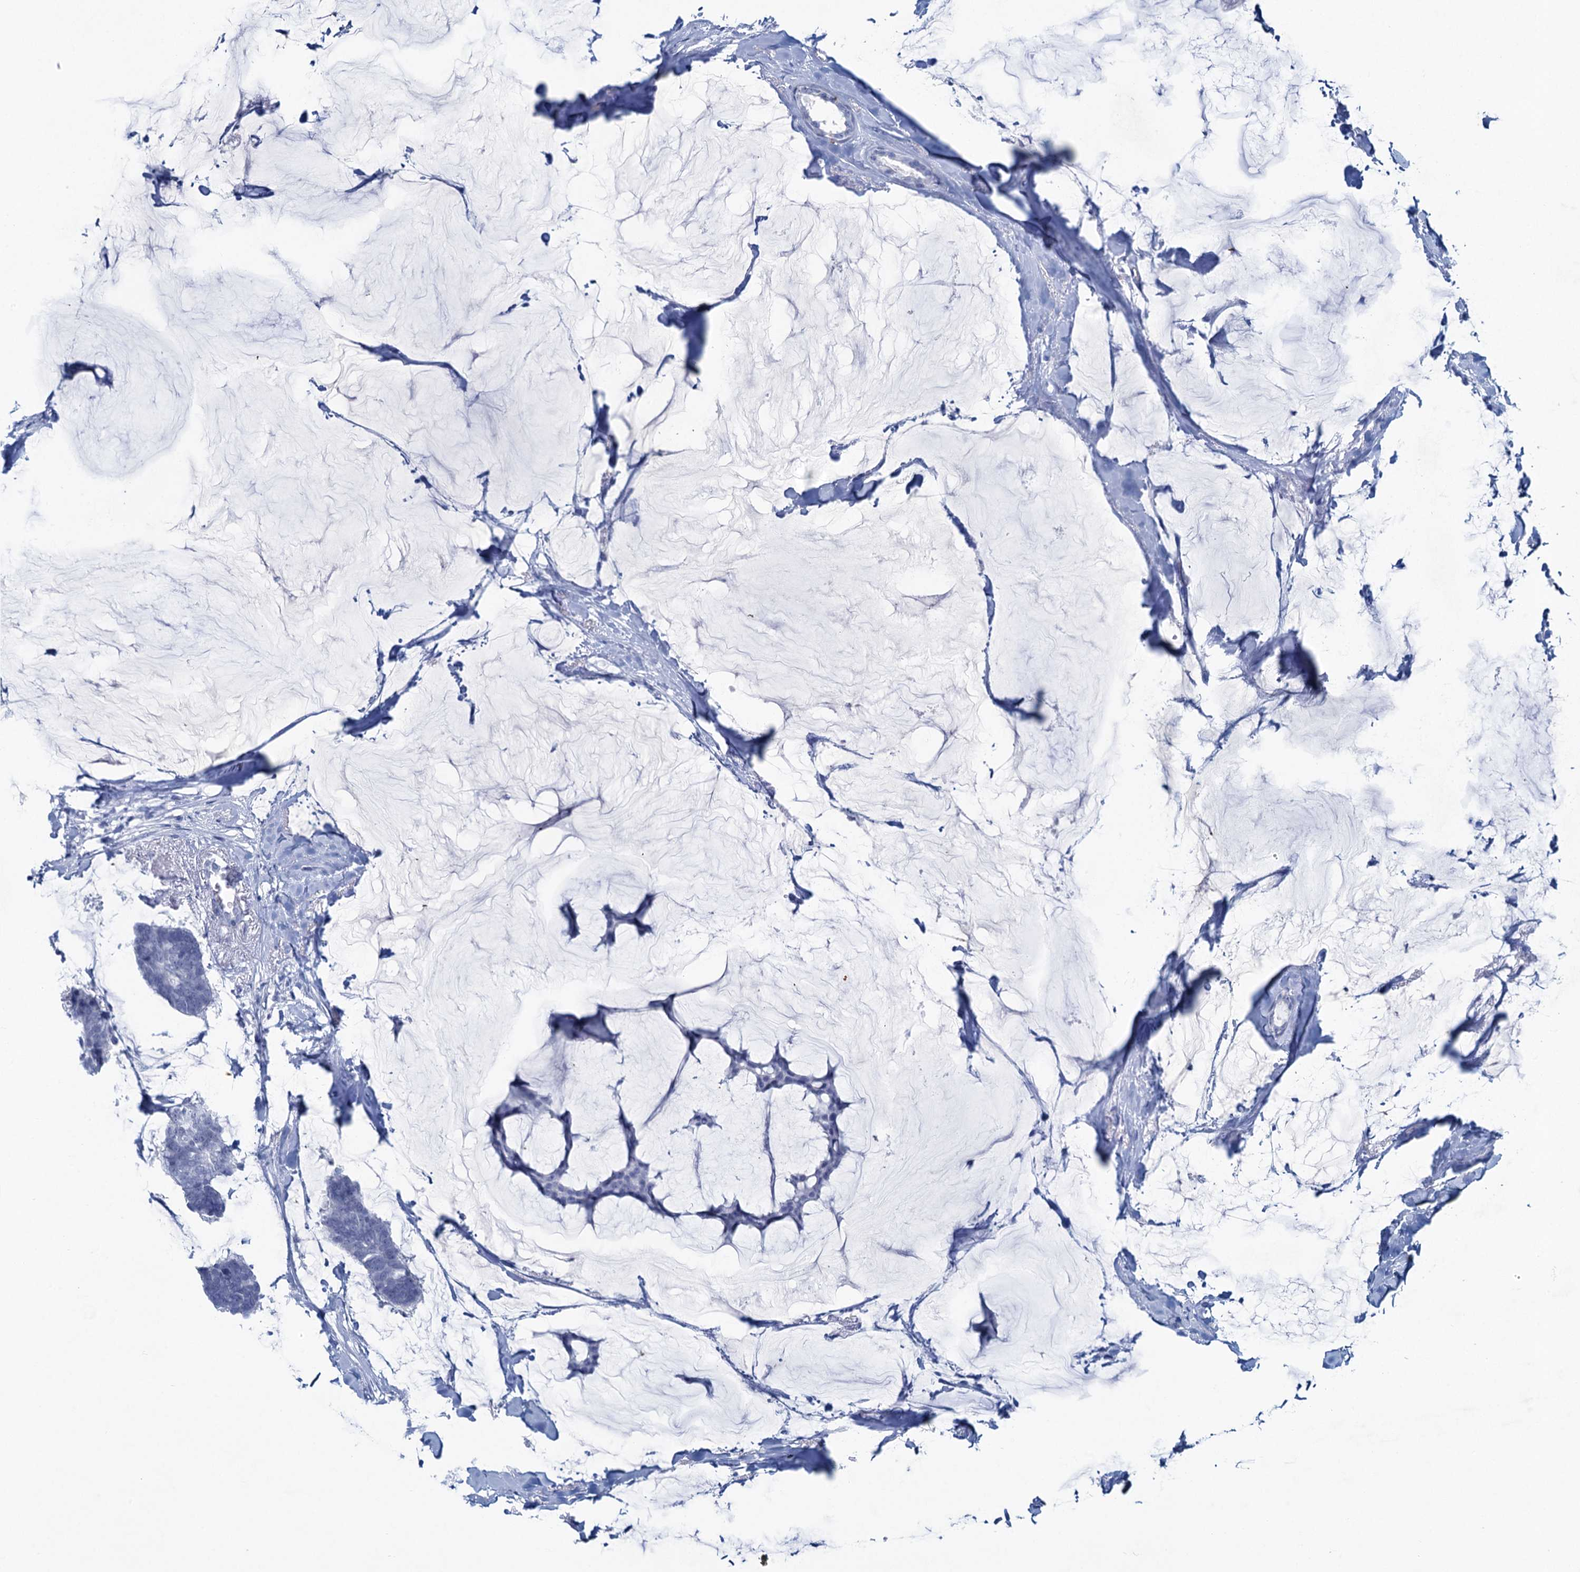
{"staining": {"intensity": "negative", "quantity": "none", "location": "none"}, "tissue": "breast cancer", "cell_type": "Tumor cells", "image_type": "cancer", "snomed": [{"axis": "morphology", "description": "Duct carcinoma"}, {"axis": "topography", "description": "Breast"}], "caption": "Immunohistochemistry (IHC) of human breast cancer (intraductal carcinoma) exhibits no expression in tumor cells.", "gene": "HAPSTR1", "patient": {"sex": "female", "age": 93}}